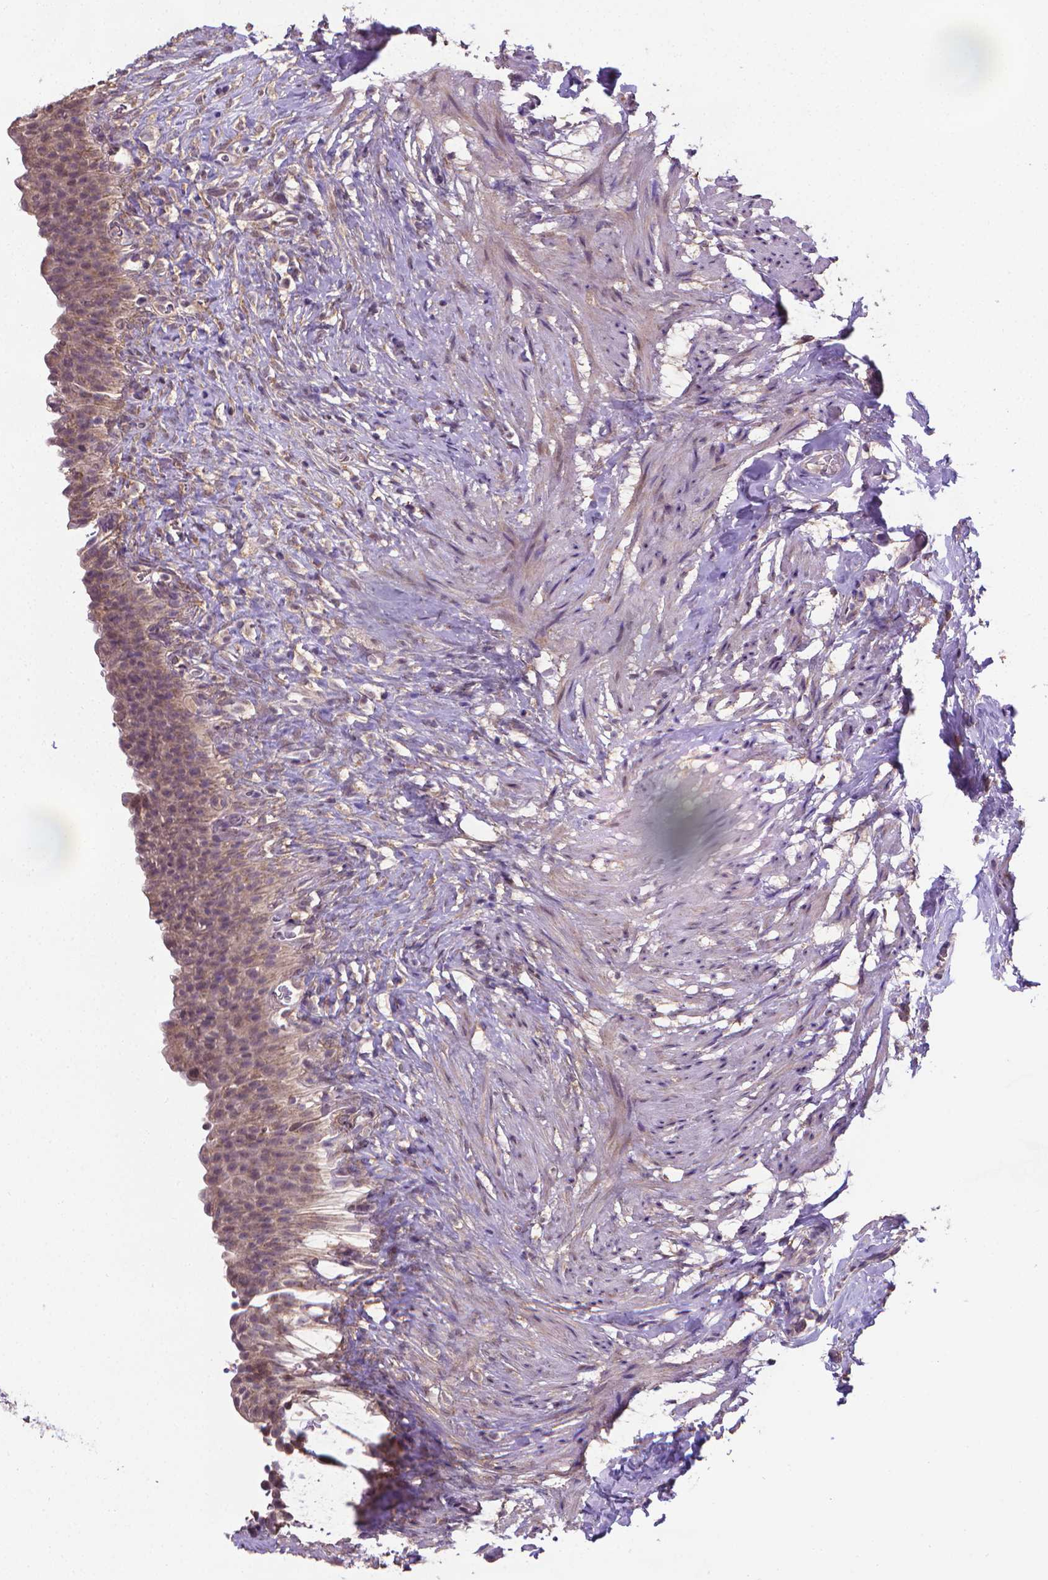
{"staining": {"intensity": "weak", "quantity": "25%-75%", "location": "cytoplasmic/membranous"}, "tissue": "urinary bladder", "cell_type": "Urothelial cells", "image_type": "normal", "snomed": [{"axis": "morphology", "description": "Normal tissue, NOS"}, {"axis": "topography", "description": "Urinary bladder"}, {"axis": "topography", "description": "Prostate"}], "caption": "Benign urinary bladder exhibits weak cytoplasmic/membranous staining in approximately 25%-75% of urothelial cells, visualized by immunohistochemistry.", "gene": "GPR63", "patient": {"sex": "male", "age": 76}}